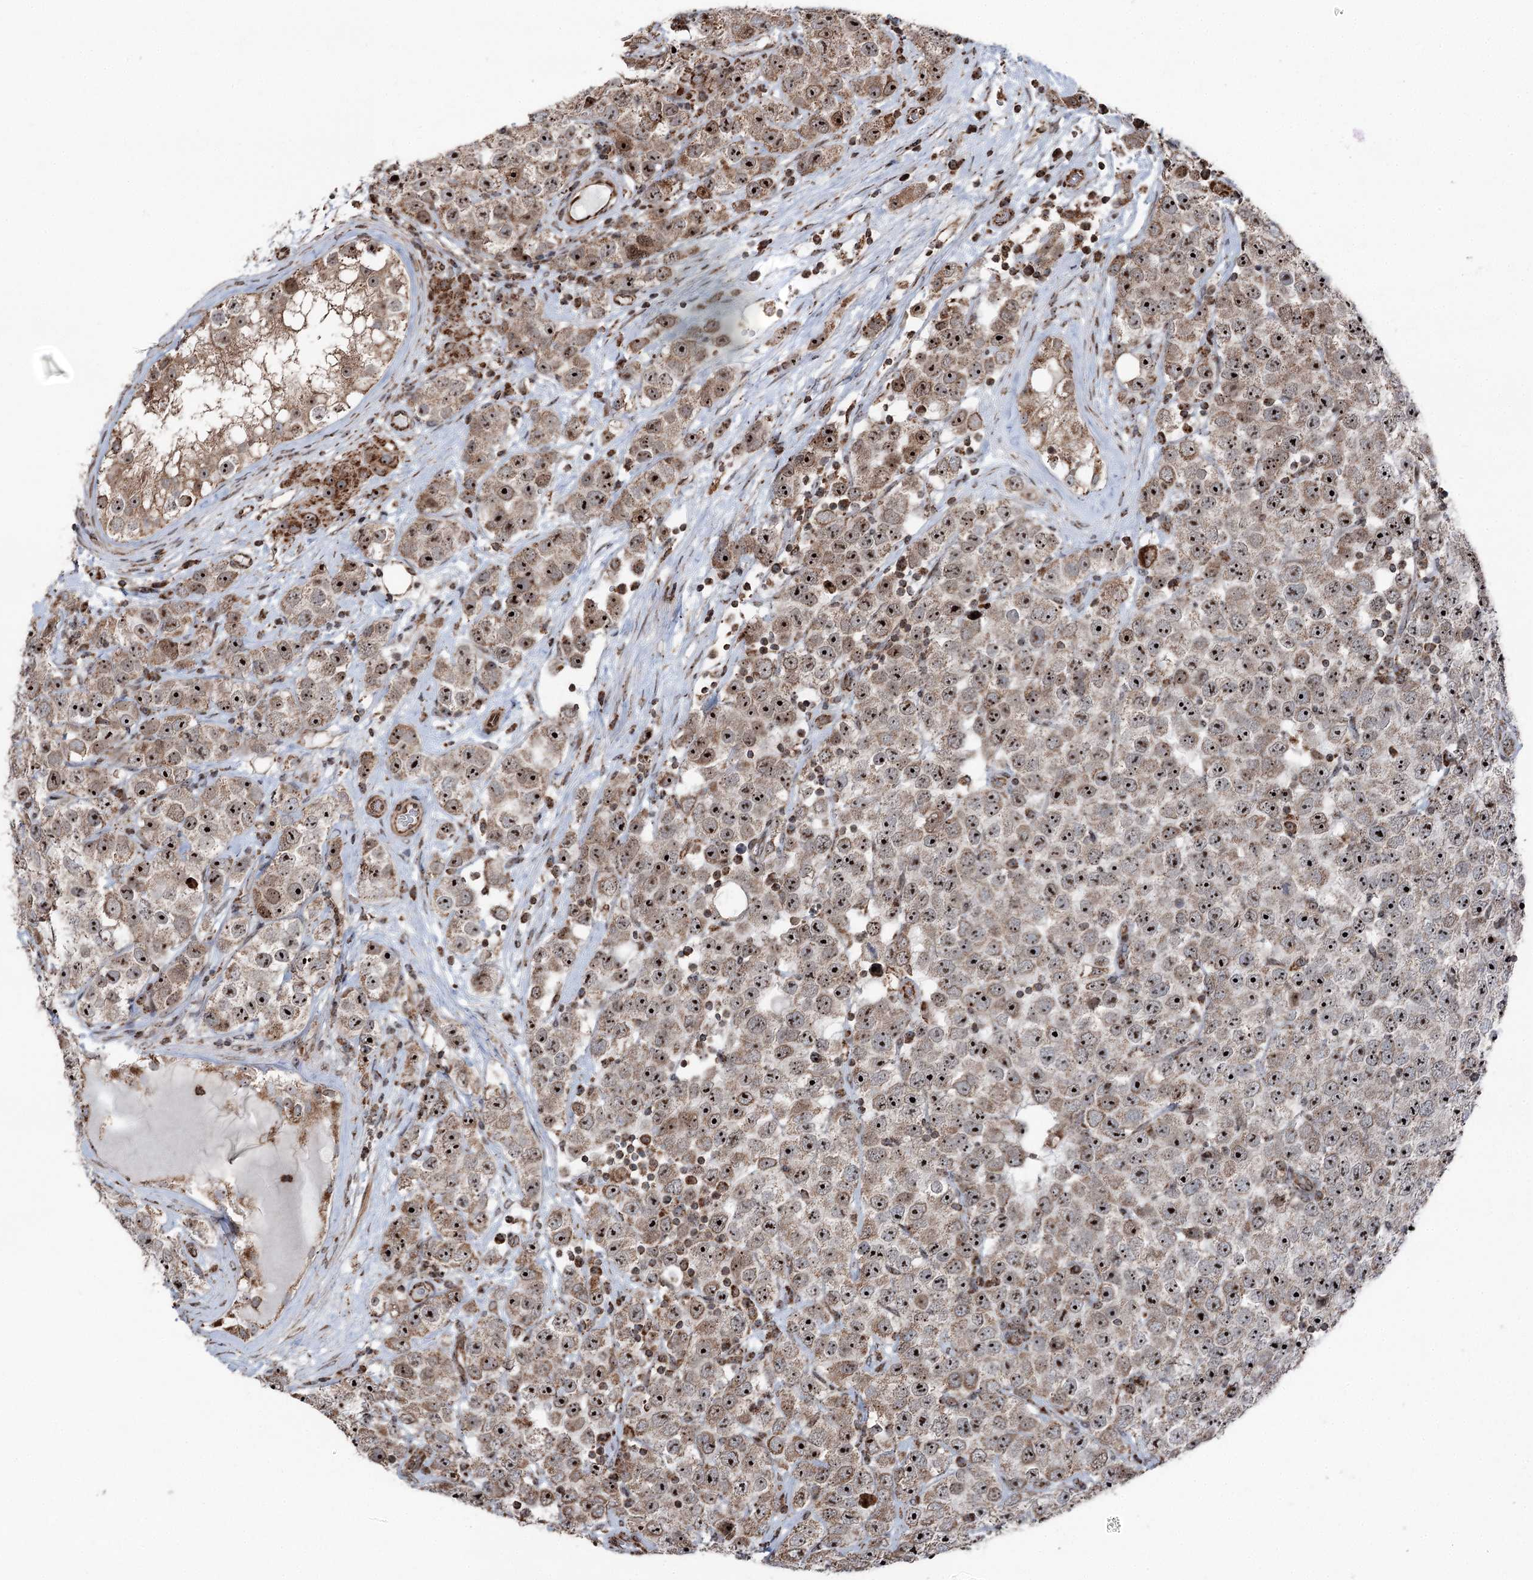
{"staining": {"intensity": "strong", "quantity": ">75%", "location": "nuclear"}, "tissue": "testis cancer", "cell_type": "Tumor cells", "image_type": "cancer", "snomed": [{"axis": "morphology", "description": "Seminoma, NOS"}, {"axis": "topography", "description": "Testis"}], "caption": "Testis cancer (seminoma) stained for a protein exhibits strong nuclear positivity in tumor cells.", "gene": "STEEP1", "patient": {"sex": "male", "age": 28}}